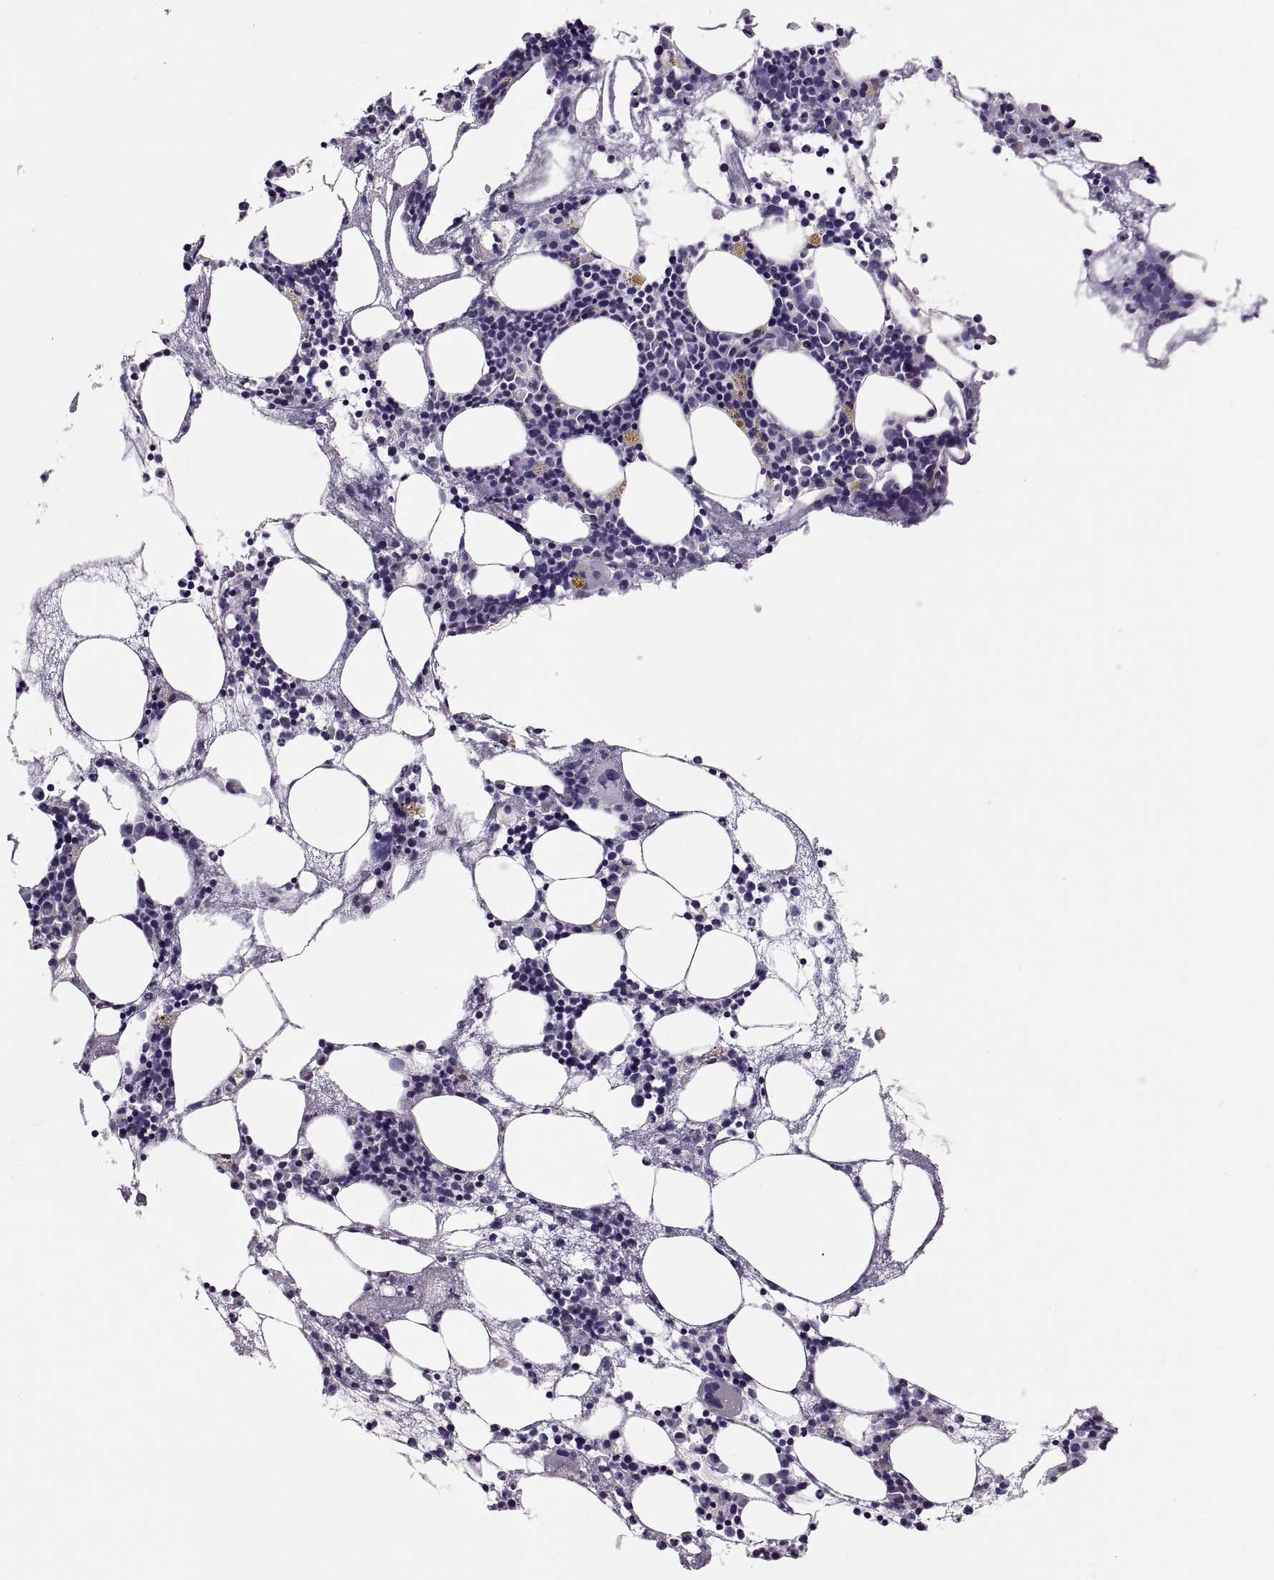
{"staining": {"intensity": "negative", "quantity": "none", "location": "none"}, "tissue": "bone marrow", "cell_type": "Hematopoietic cells", "image_type": "normal", "snomed": [{"axis": "morphology", "description": "Normal tissue, NOS"}, {"axis": "topography", "description": "Bone marrow"}], "caption": "An immunohistochemistry (IHC) micrograph of normal bone marrow is shown. There is no staining in hematopoietic cells of bone marrow. The staining is performed using DAB brown chromogen with nuclei counter-stained in using hematoxylin.", "gene": "VSX2", "patient": {"sex": "male", "age": 54}}